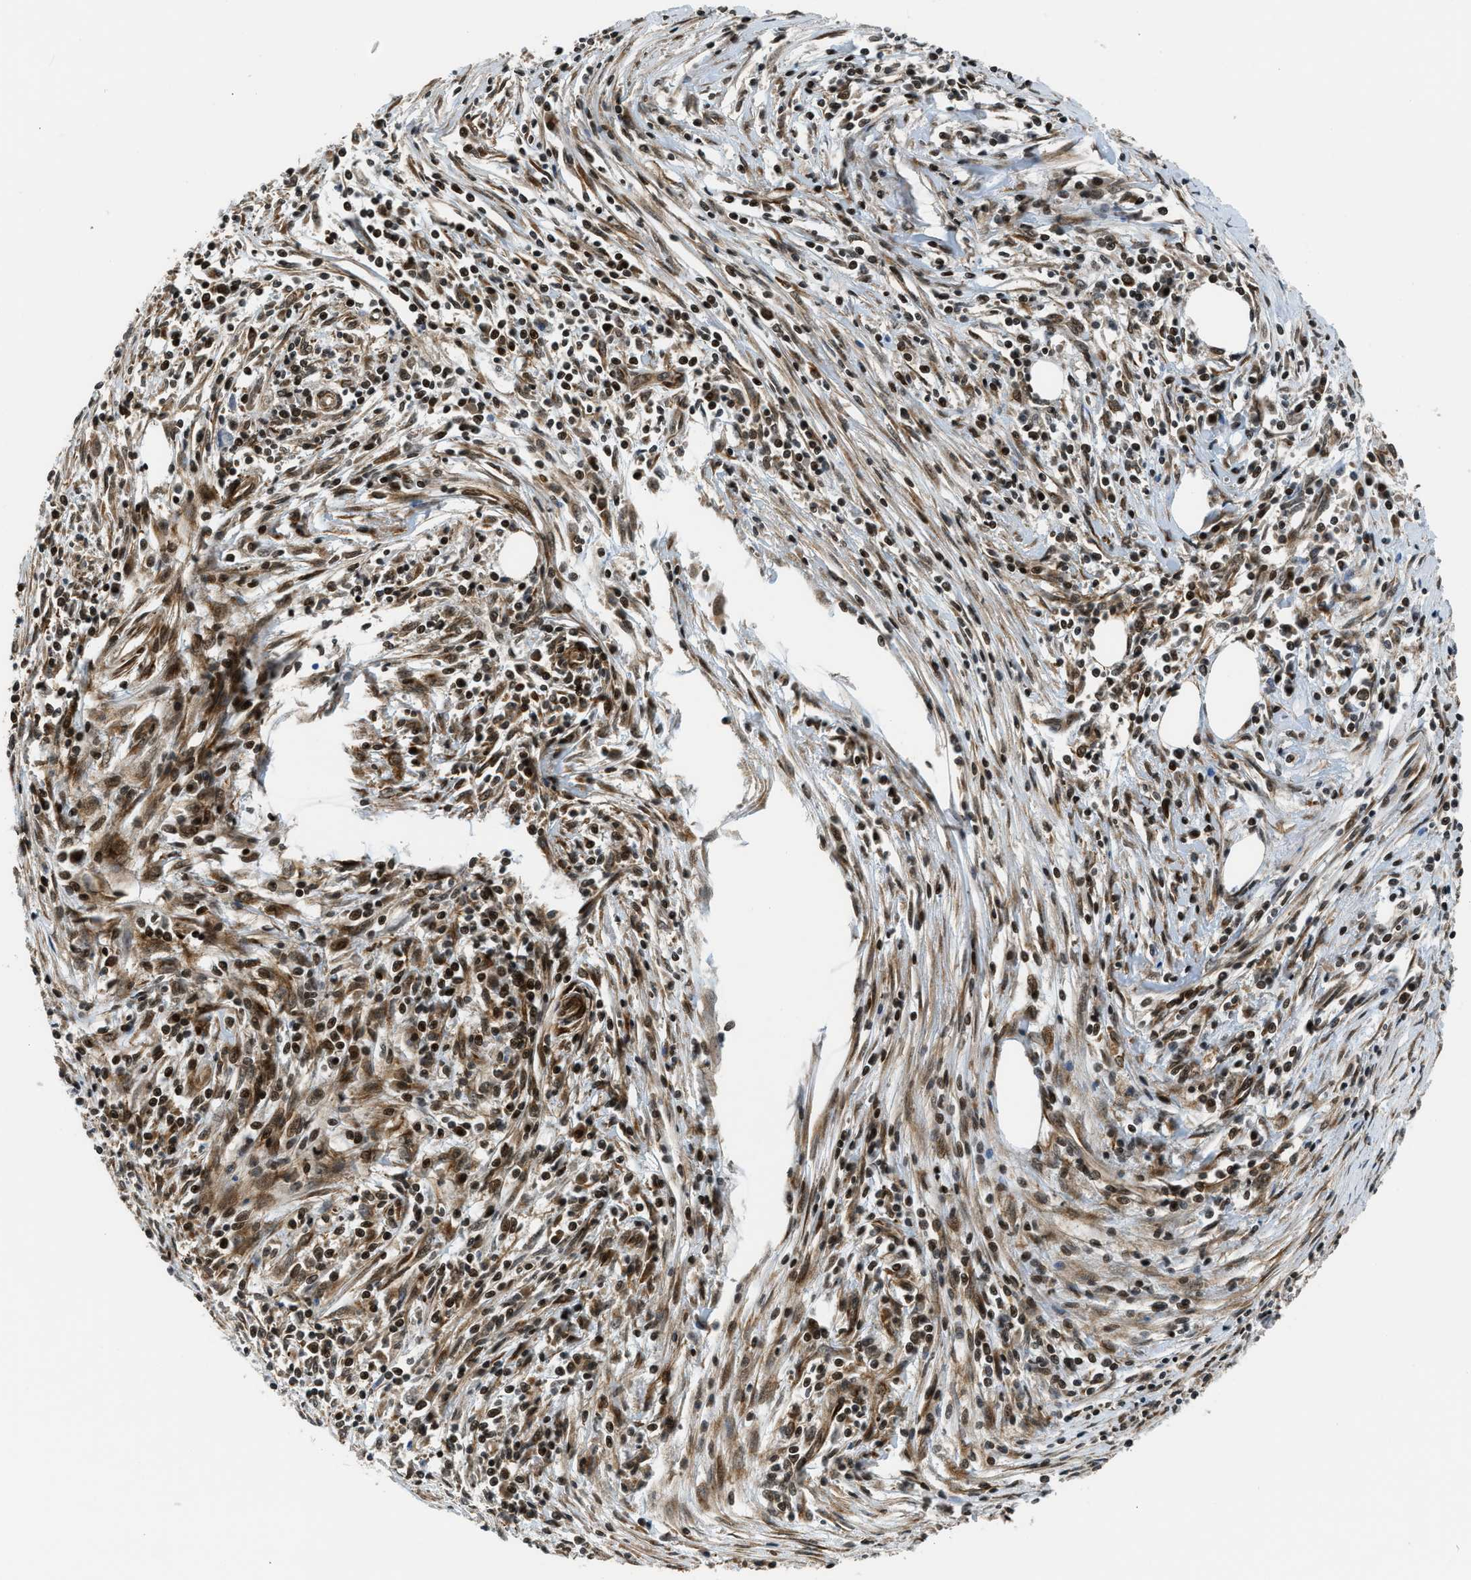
{"staining": {"intensity": "strong", "quantity": ">75%", "location": "cytoplasmic/membranous,nuclear"}, "tissue": "pancreatic cancer", "cell_type": "Tumor cells", "image_type": "cancer", "snomed": [{"axis": "morphology", "description": "Adenocarcinoma, NOS"}, {"axis": "topography", "description": "Pancreas"}], "caption": "A high amount of strong cytoplasmic/membranous and nuclear expression is present in approximately >75% of tumor cells in pancreatic adenocarcinoma tissue. (IHC, brightfield microscopy, high magnification).", "gene": "RETREG3", "patient": {"sex": "female", "age": 70}}